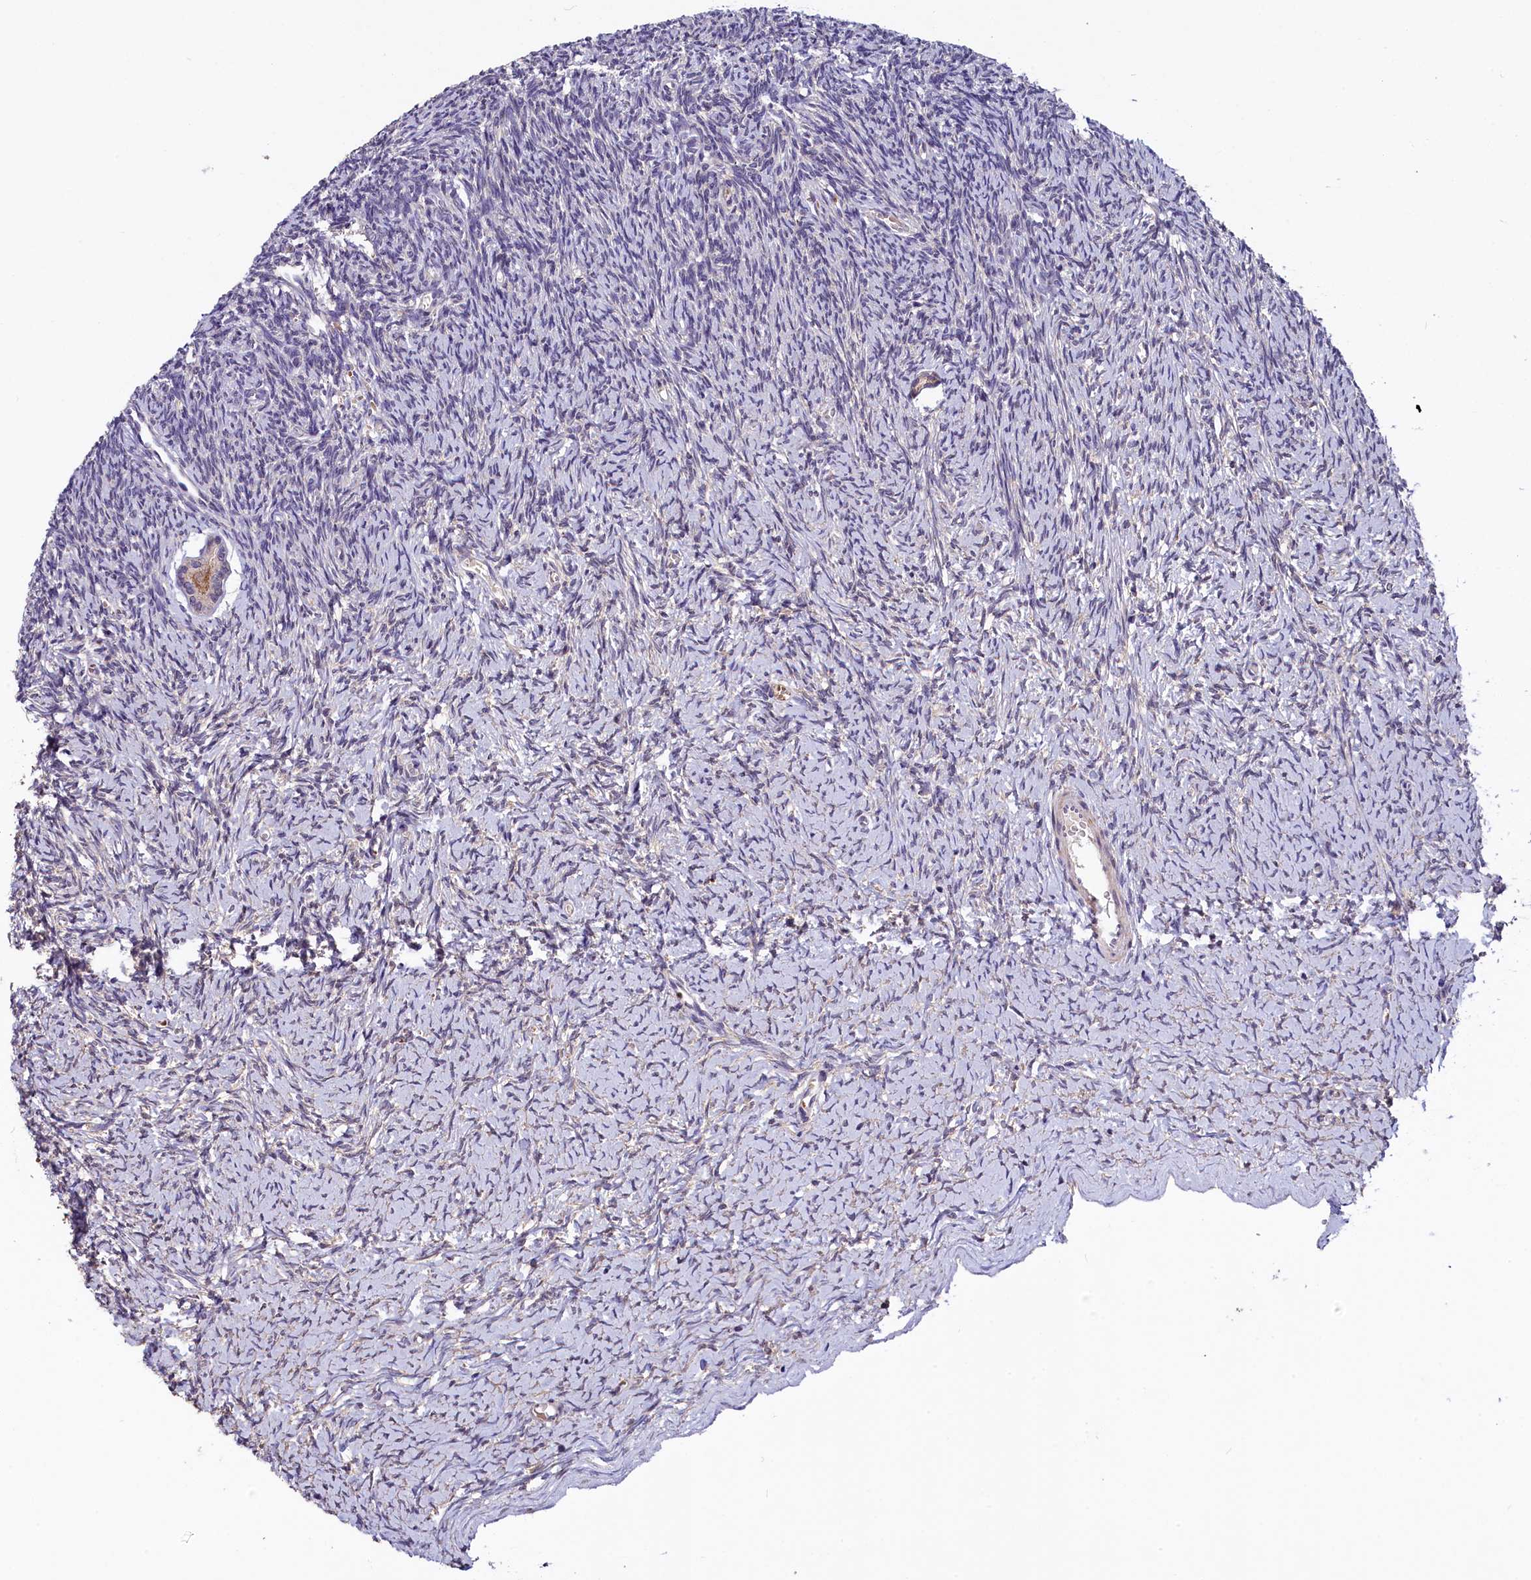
{"staining": {"intensity": "negative", "quantity": "none", "location": "none"}, "tissue": "ovary", "cell_type": "Follicle cells", "image_type": "normal", "snomed": [{"axis": "morphology", "description": "Normal tissue, NOS"}, {"axis": "topography", "description": "Ovary"}], "caption": "Immunohistochemistry photomicrograph of normal ovary: human ovary stained with DAB (3,3'-diaminobenzidine) exhibits no significant protein staining in follicle cells. (Immunohistochemistry, brightfield microscopy, high magnification).", "gene": "SLC39A6", "patient": {"sex": "female", "age": 39}}